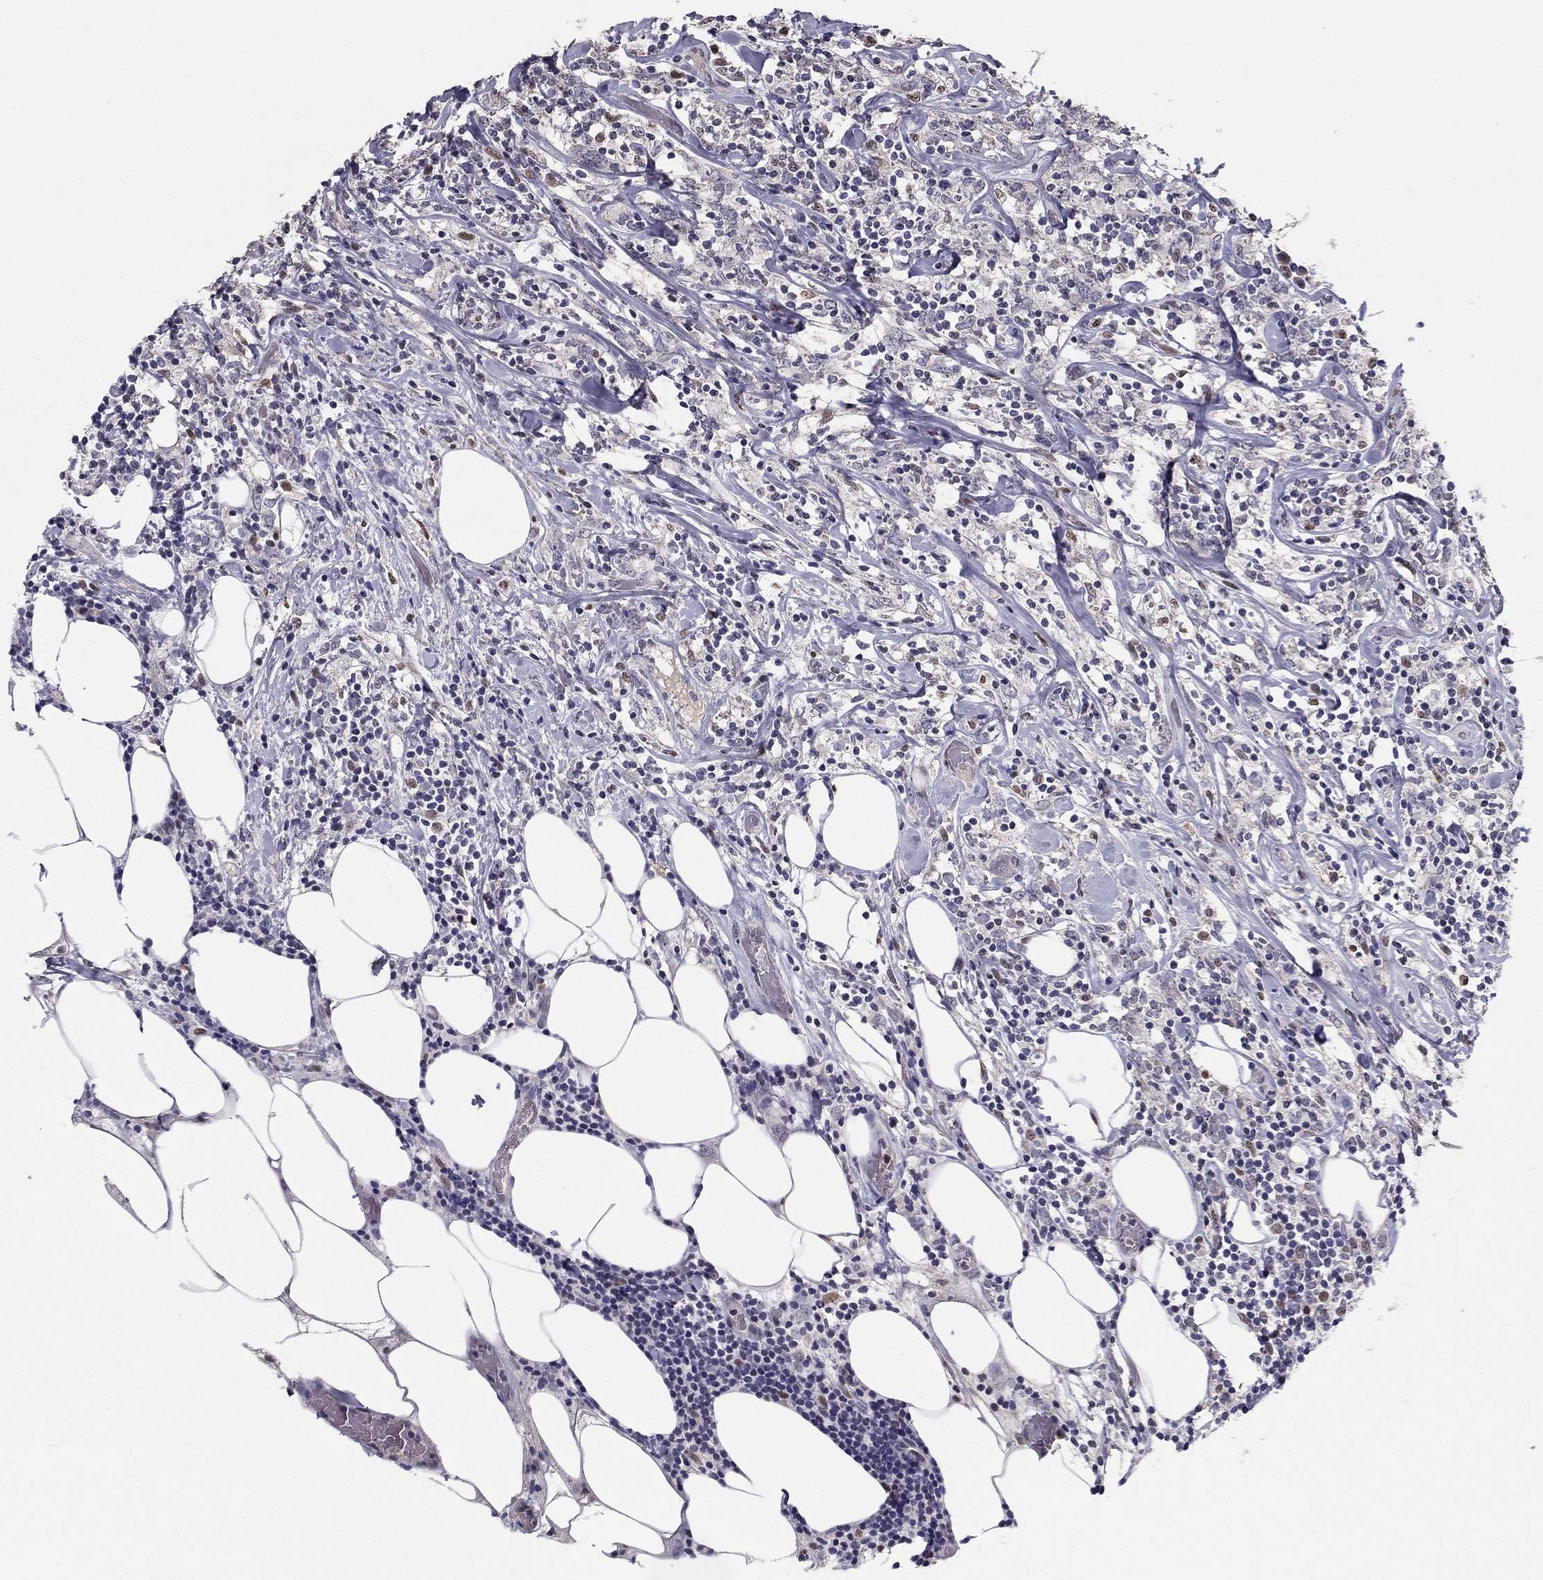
{"staining": {"intensity": "negative", "quantity": "none", "location": "none"}, "tissue": "lymphoma", "cell_type": "Tumor cells", "image_type": "cancer", "snomed": [{"axis": "morphology", "description": "Malignant lymphoma, non-Hodgkin's type, High grade"}, {"axis": "topography", "description": "Lymph node"}], "caption": "High power microscopy micrograph of an immunohistochemistry (IHC) image of lymphoma, revealing no significant staining in tumor cells.", "gene": "HCN1", "patient": {"sex": "female", "age": 84}}